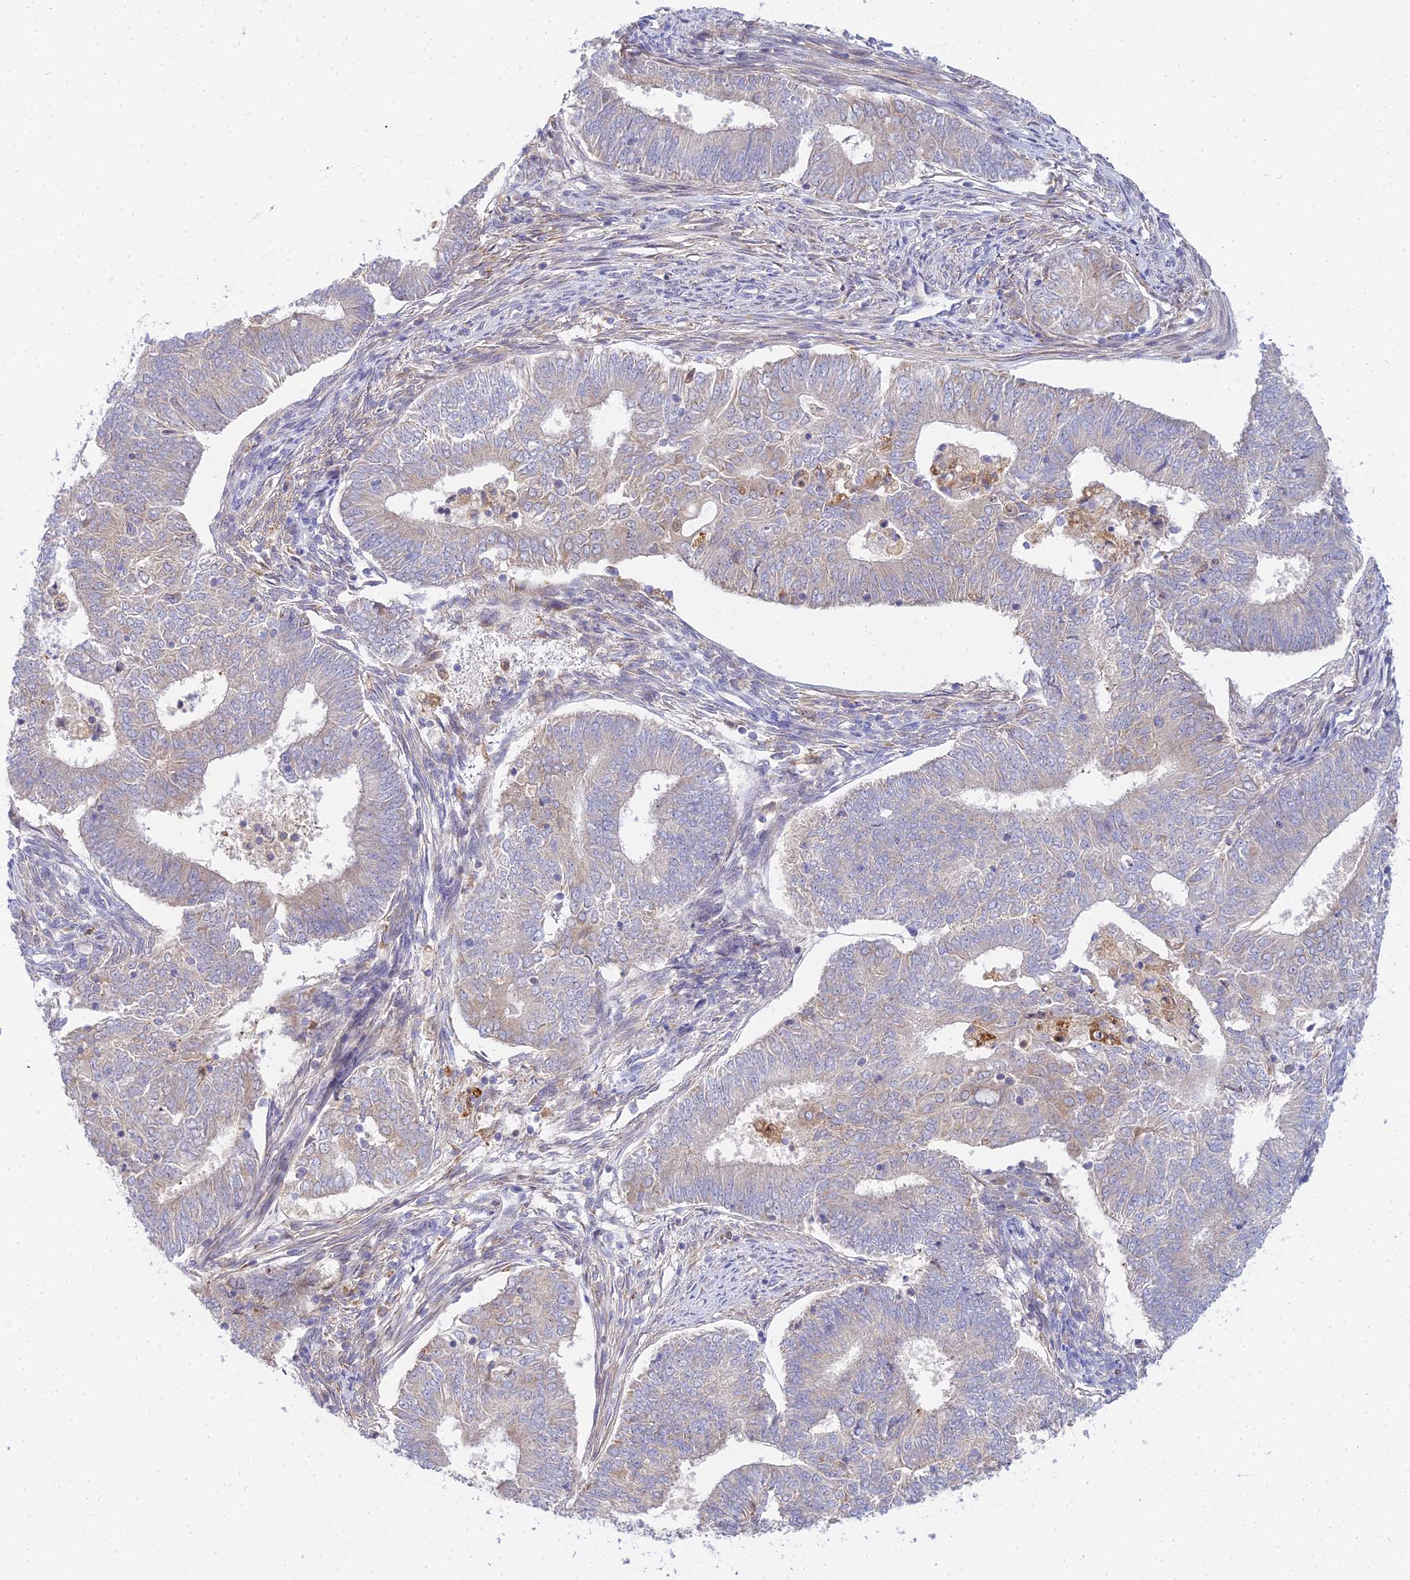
{"staining": {"intensity": "negative", "quantity": "none", "location": "none"}, "tissue": "endometrial cancer", "cell_type": "Tumor cells", "image_type": "cancer", "snomed": [{"axis": "morphology", "description": "Adenocarcinoma, NOS"}, {"axis": "topography", "description": "Endometrium"}], "caption": "There is no significant expression in tumor cells of adenocarcinoma (endometrial).", "gene": "ARL8B", "patient": {"sex": "female", "age": 62}}